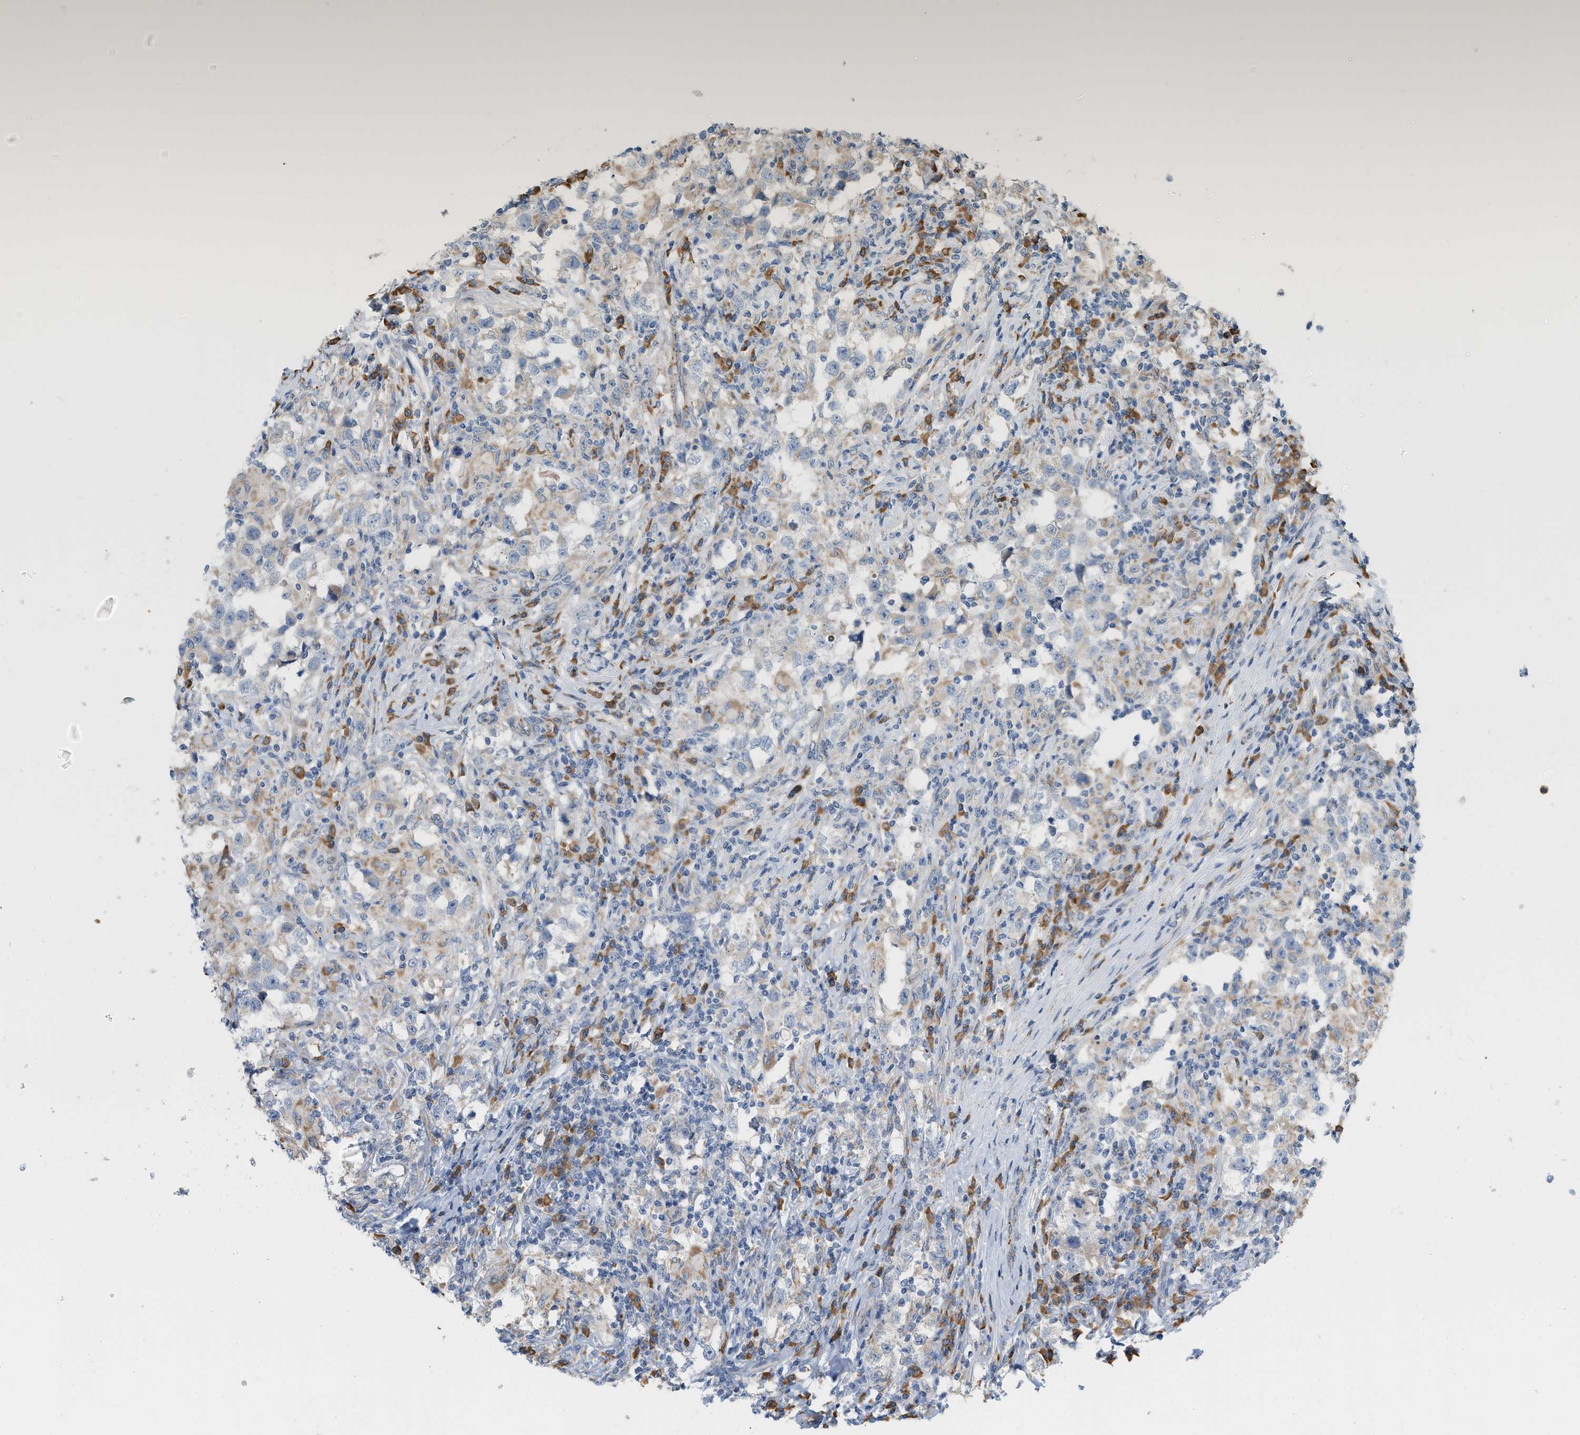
{"staining": {"intensity": "negative", "quantity": "none", "location": "none"}, "tissue": "testis cancer", "cell_type": "Tumor cells", "image_type": "cancer", "snomed": [{"axis": "morphology", "description": "Carcinoma, Embryonal, NOS"}, {"axis": "topography", "description": "Testis"}], "caption": "This image is of testis cancer (embryonal carcinoma) stained with immunohistochemistry to label a protein in brown with the nuclei are counter-stained blue. There is no expression in tumor cells.", "gene": "SVOP", "patient": {"sex": "male", "age": 21}}